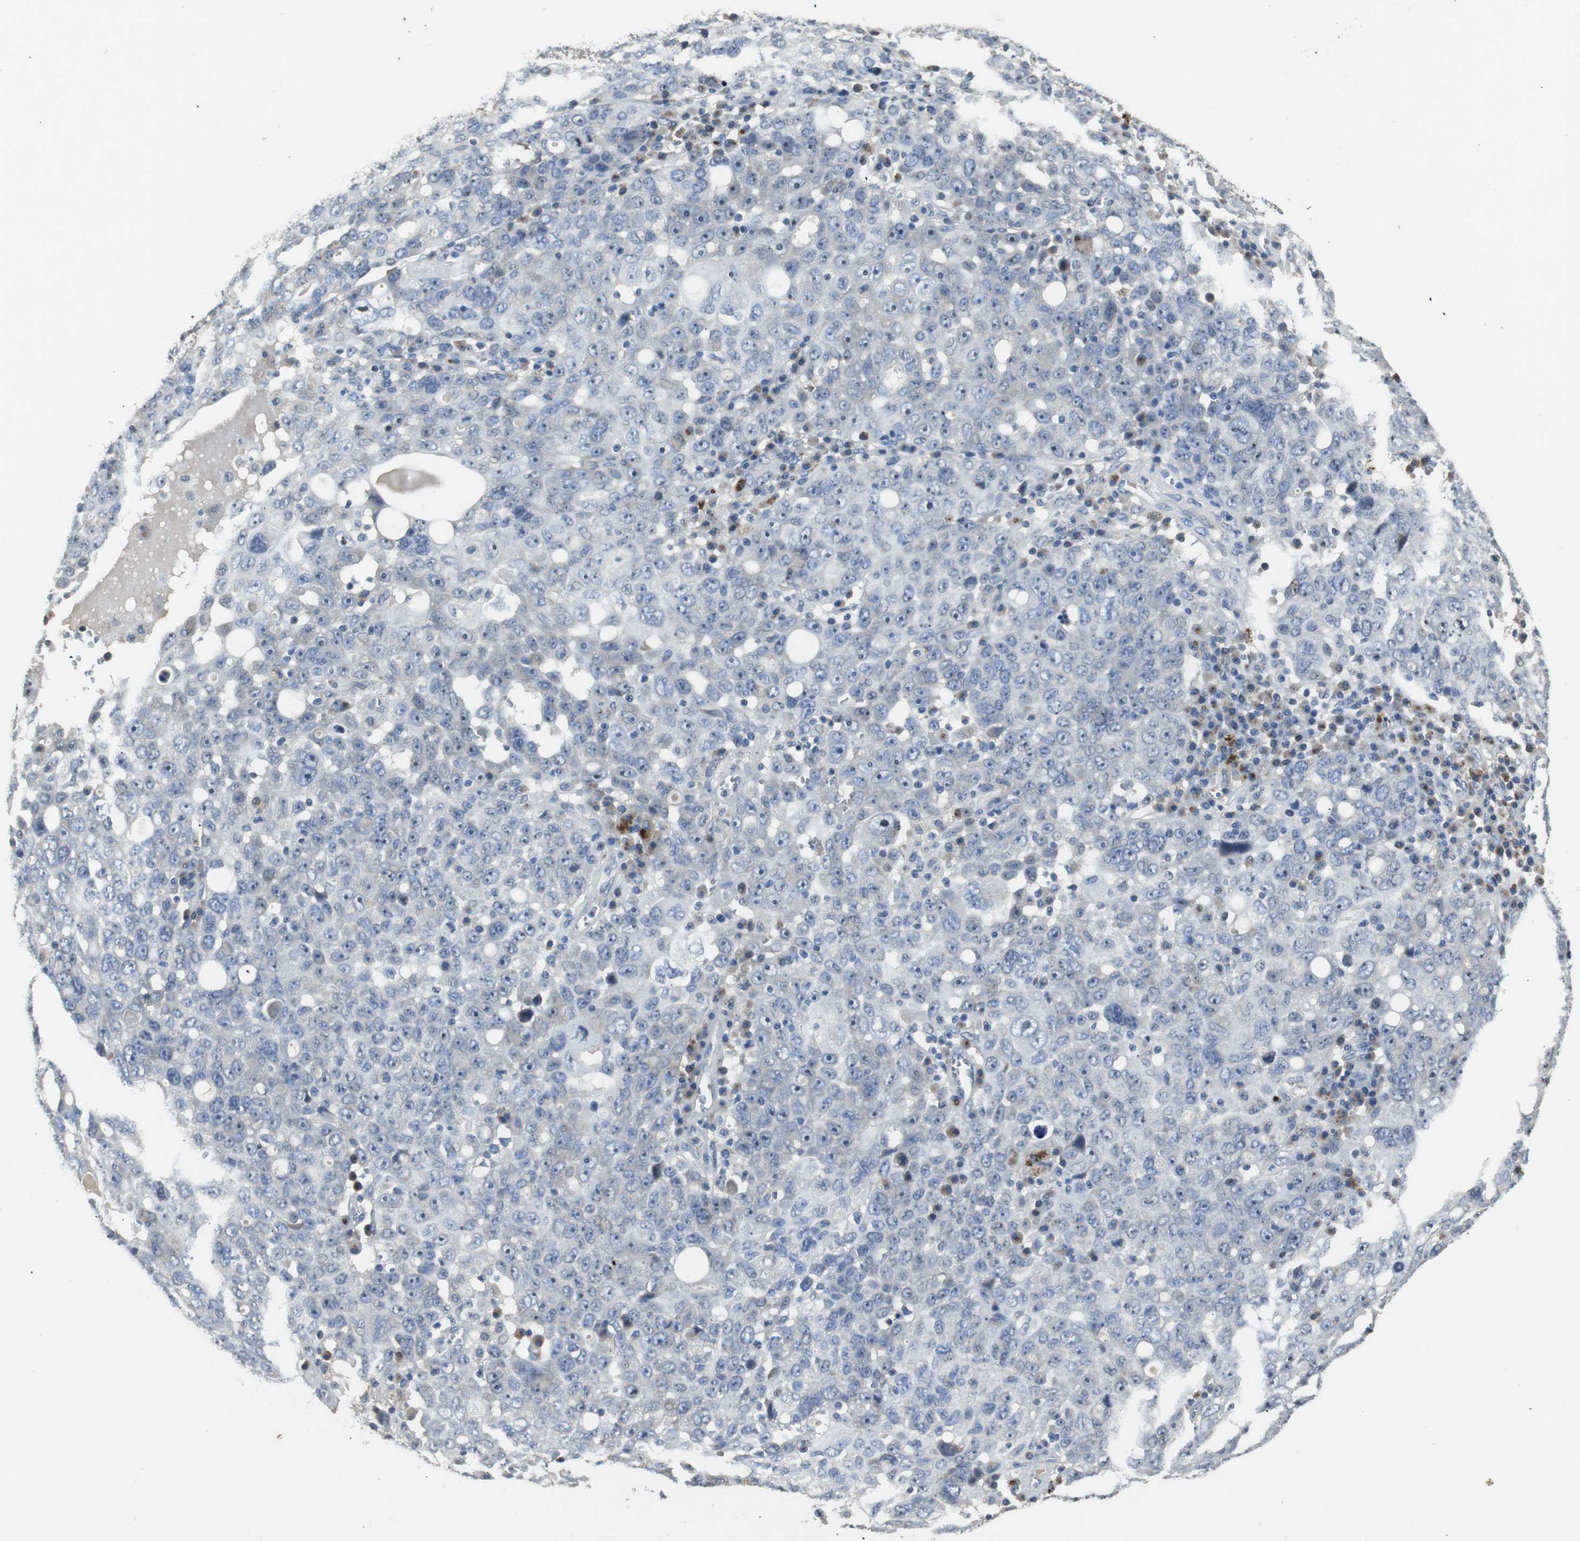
{"staining": {"intensity": "negative", "quantity": "none", "location": "none"}, "tissue": "ovarian cancer", "cell_type": "Tumor cells", "image_type": "cancer", "snomed": [{"axis": "morphology", "description": "Carcinoma, endometroid"}, {"axis": "topography", "description": "Ovary"}], "caption": "Endometroid carcinoma (ovarian) stained for a protein using IHC shows no staining tumor cells.", "gene": "PCYT1B", "patient": {"sex": "female", "age": 62}}